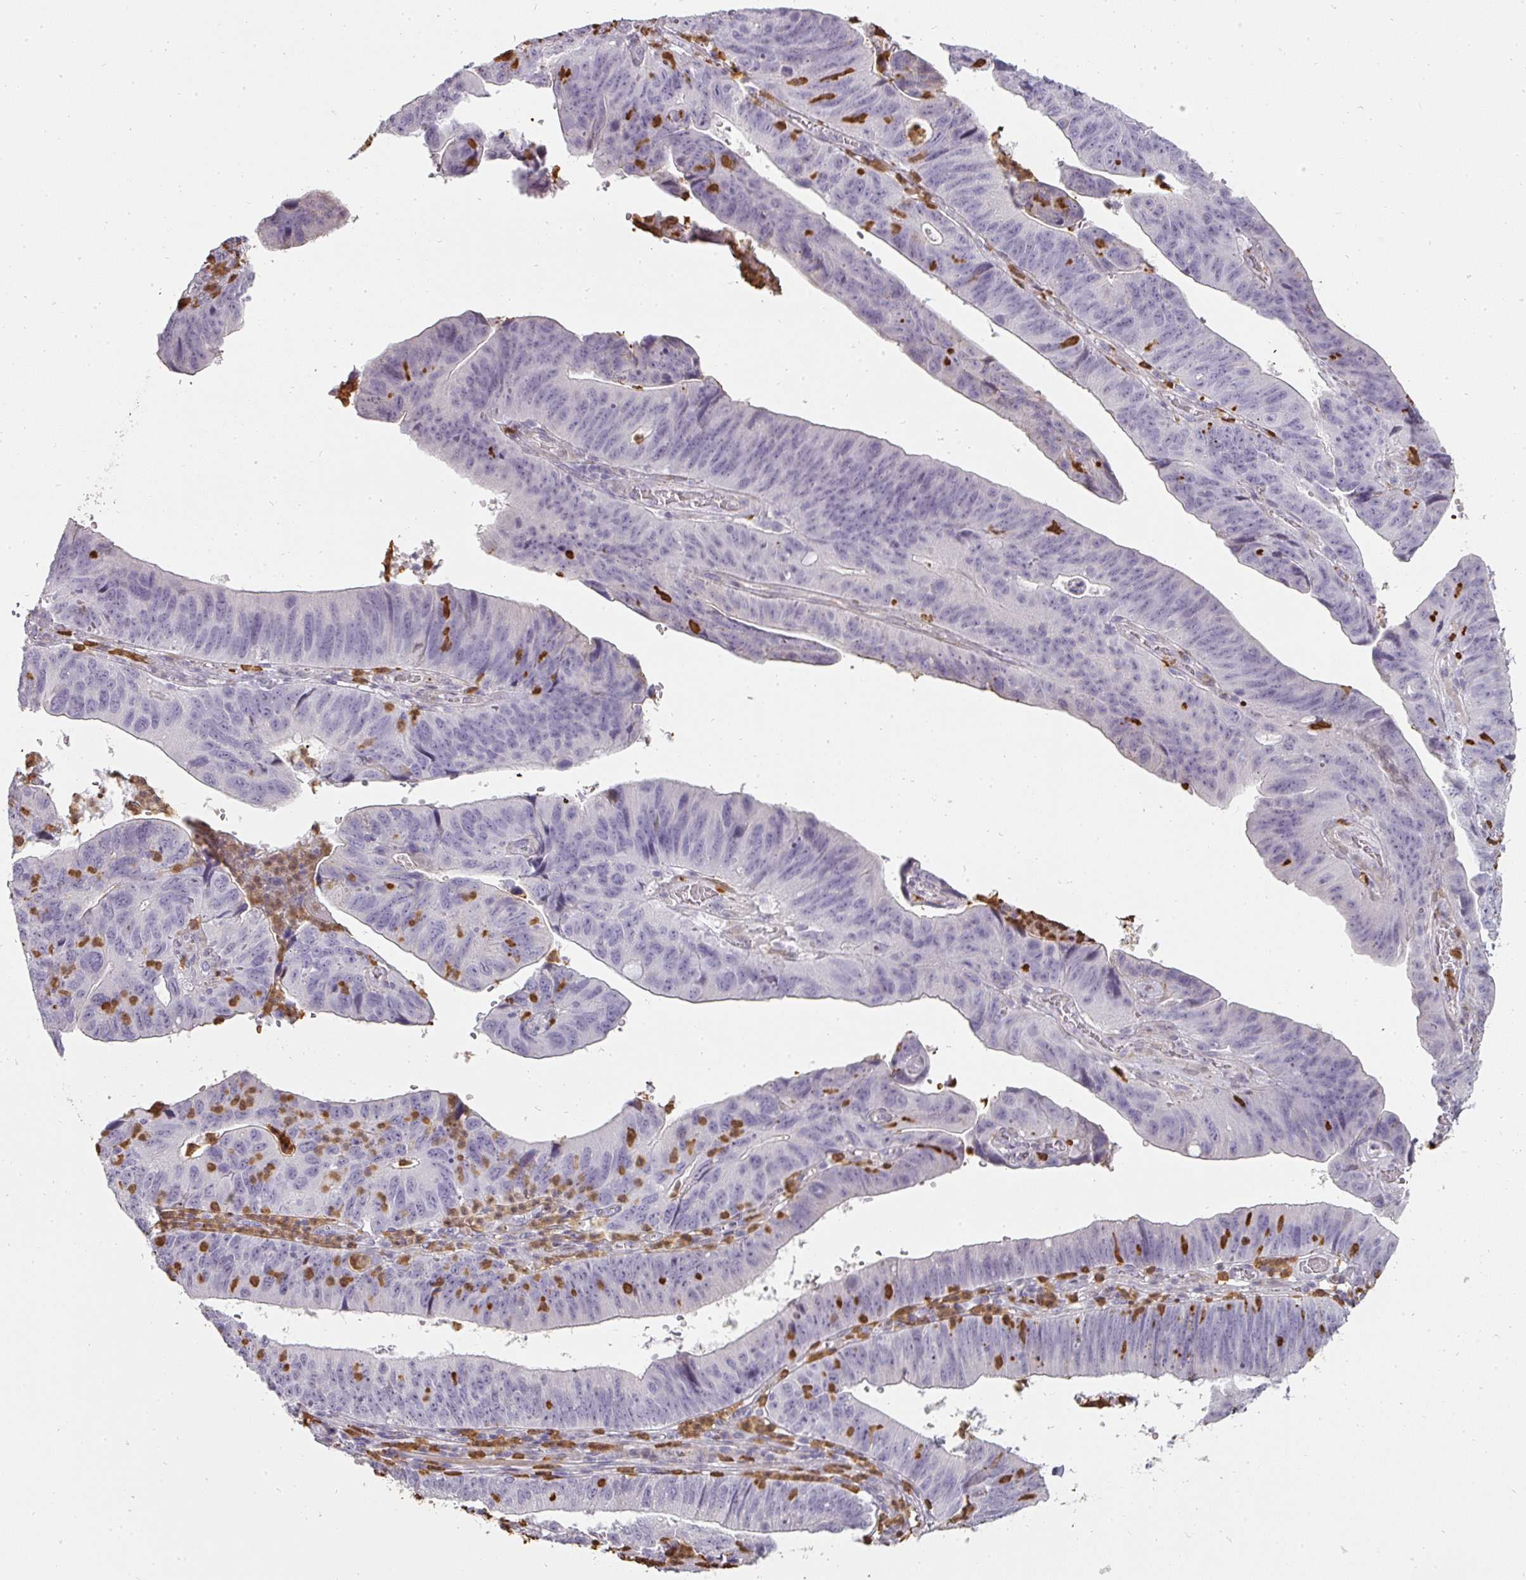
{"staining": {"intensity": "negative", "quantity": "none", "location": "none"}, "tissue": "stomach cancer", "cell_type": "Tumor cells", "image_type": "cancer", "snomed": [{"axis": "morphology", "description": "Adenocarcinoma, NOS"}, {"axis": "topography", "description": "Stomach"}], "caption": "Tumor cells are negative for protein expression in human stomach cancer. The staining was performed using DAB to visualize the protein expression in brown, while the nuclei were stained in blue with hematoxylin (Magnification: 20x).", "gene": "BIK", "patient": {"sex": "male", "age": 59}}